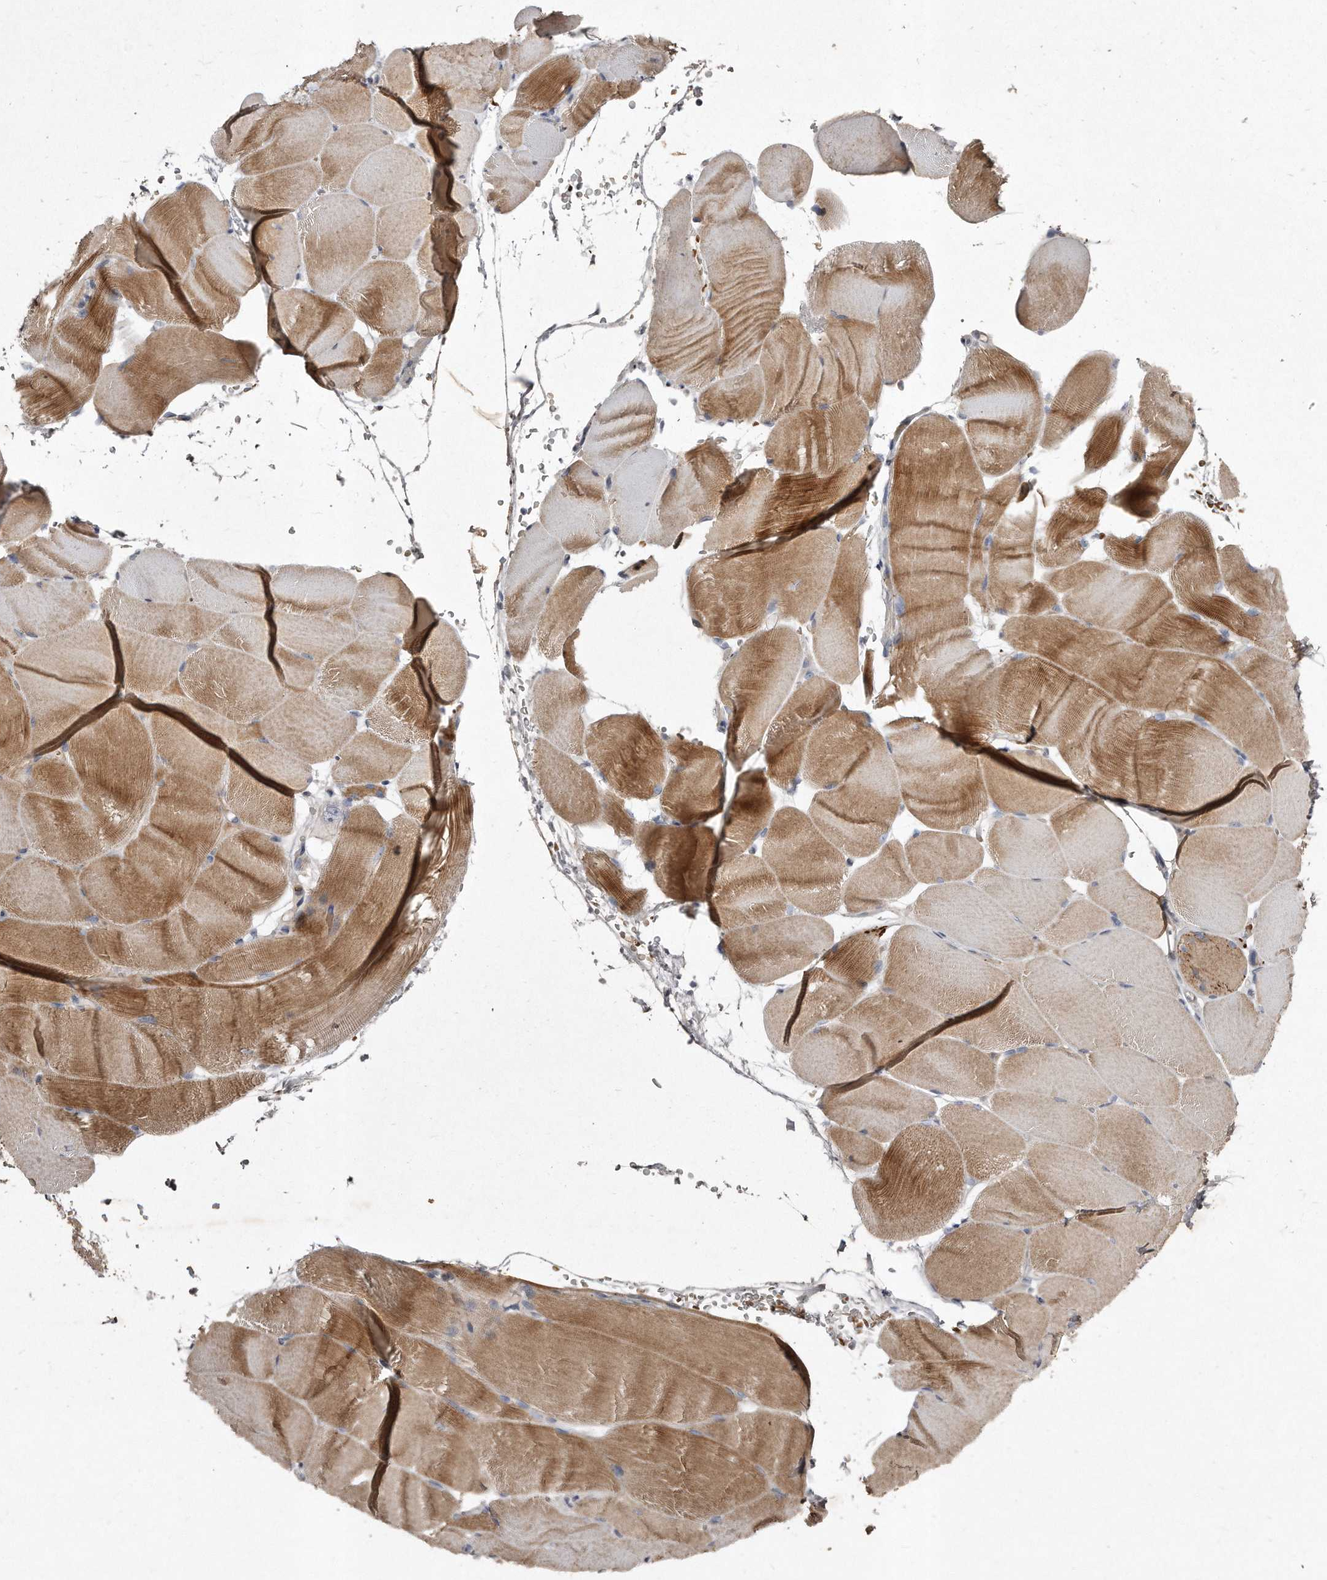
{"staining": {"intensity": "moderate", "quantity": "25%-75%", "location": "cytoplasmic/membranous"}, "tissue": "skeletal muscle", "cell_type": "Myocytes", "image_type": "normal", "snomed": [{"axis": "morphology", "description": "Normal tissue, NOS"}, {"axis": "topography", "description": "Skeletal muscle"}, {"axis": "topography", "description": "Parathyroid gland"}], "caption": "IHC (DAB) staining of normal skeletal muscle exhibits moderate cytoplasmic/membranous protein staining in about 25%-75% of myocytes.", "gene": "TECR", "patient": {"sex": "female", "age": 37}}